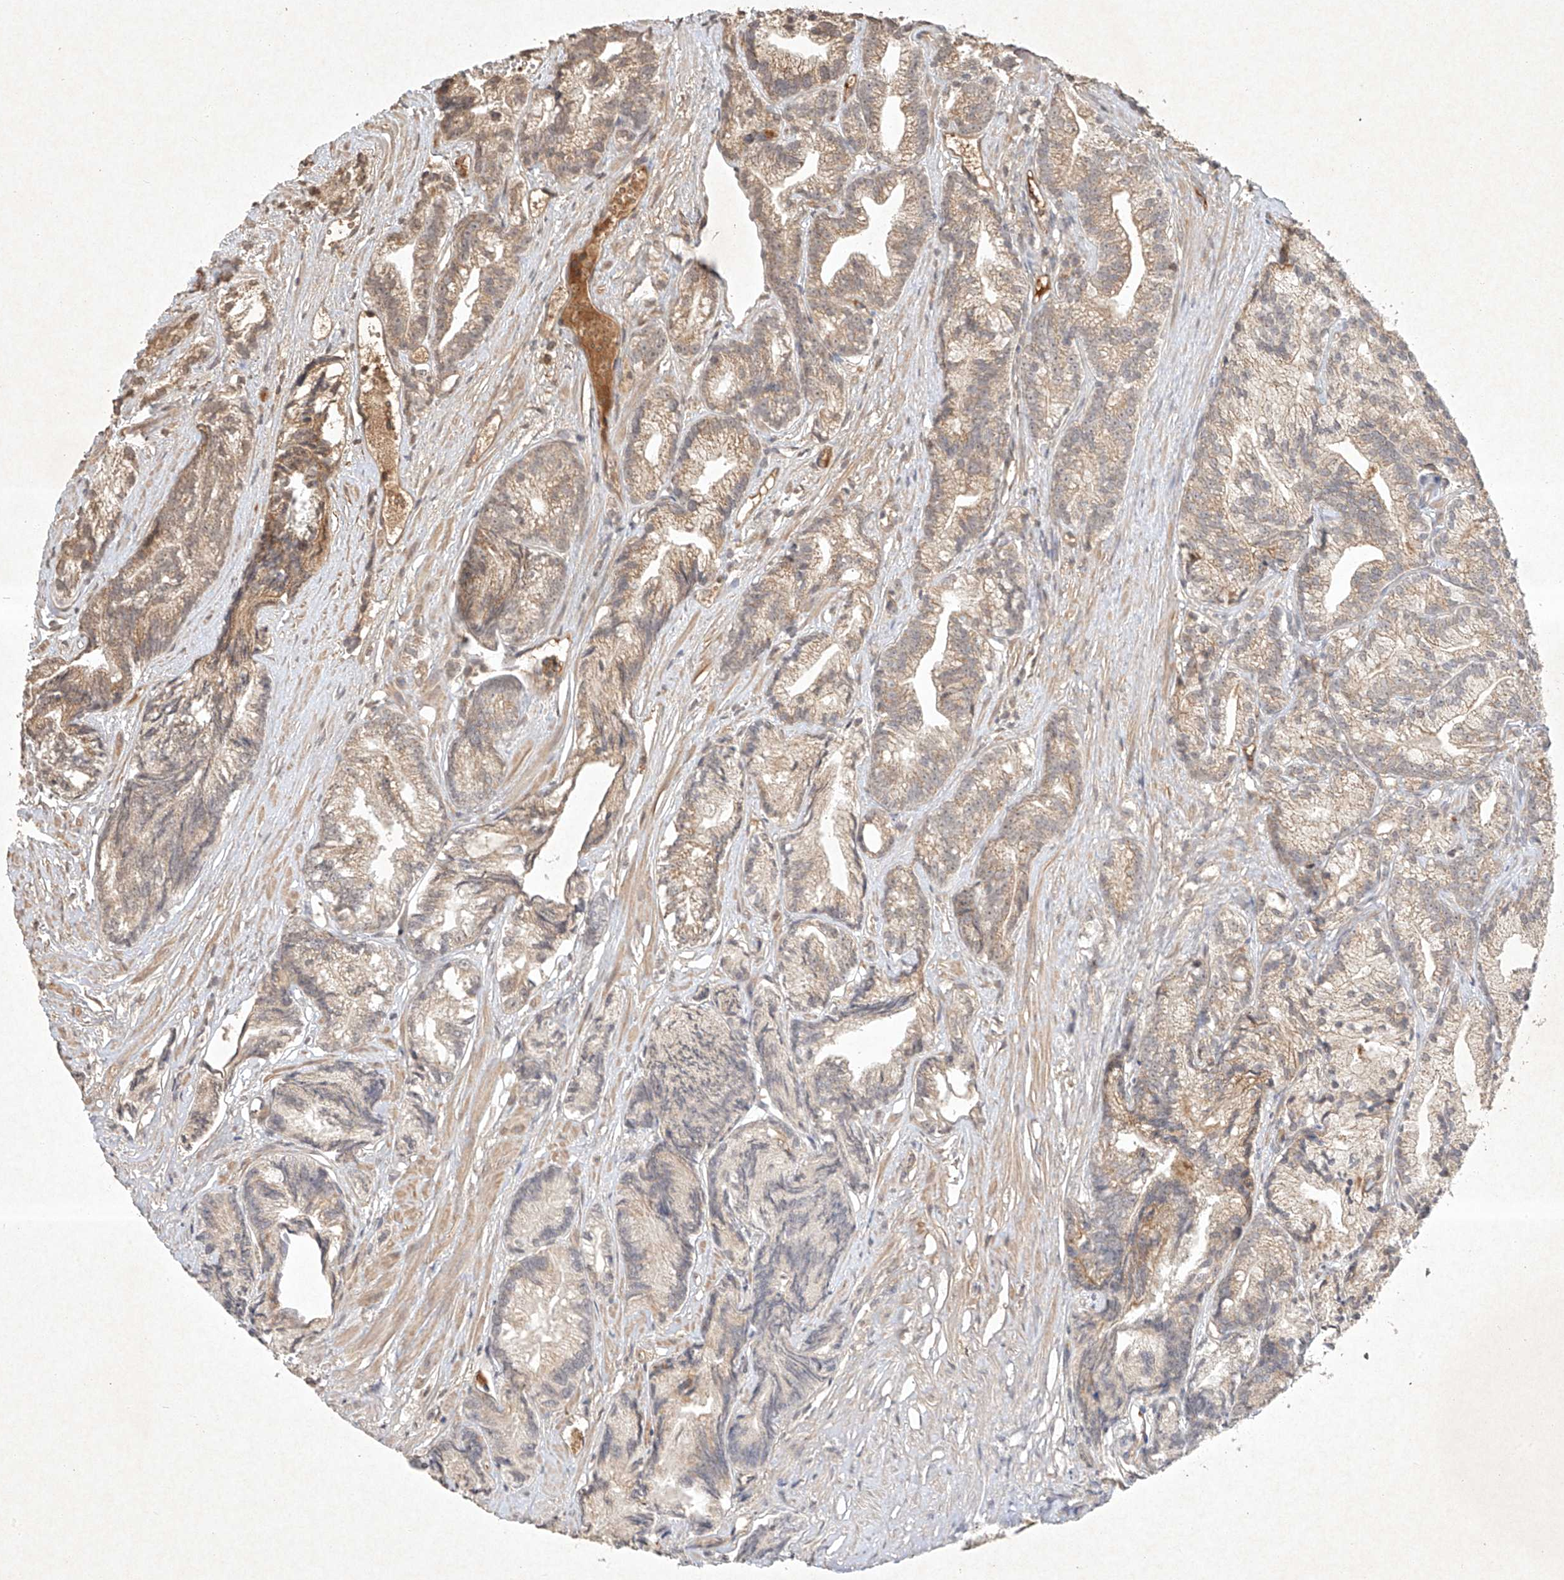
{"staining": {"intensity": "weak", "quantity": "25%-75%", "location": "cytoplasmic/membranous"}, "tissue": "prostate cancer", "cell_type": "Tumor cells", "image_type": "cancer", "snomed": [{"axis": "morphology", "description": "Adenocarcinoma, Low grade"}, {"axis": "topography", "description": "Prostate"}], "caption": "Human prostate cancer (low-grade adenocarcinoma) stained with a brown dye shows weak cytoplasmic/membranous positive expression in about 25%-75% of tumor cells.", "gene": "BTRC", "patient": {"sex": "male", "age": 89}}